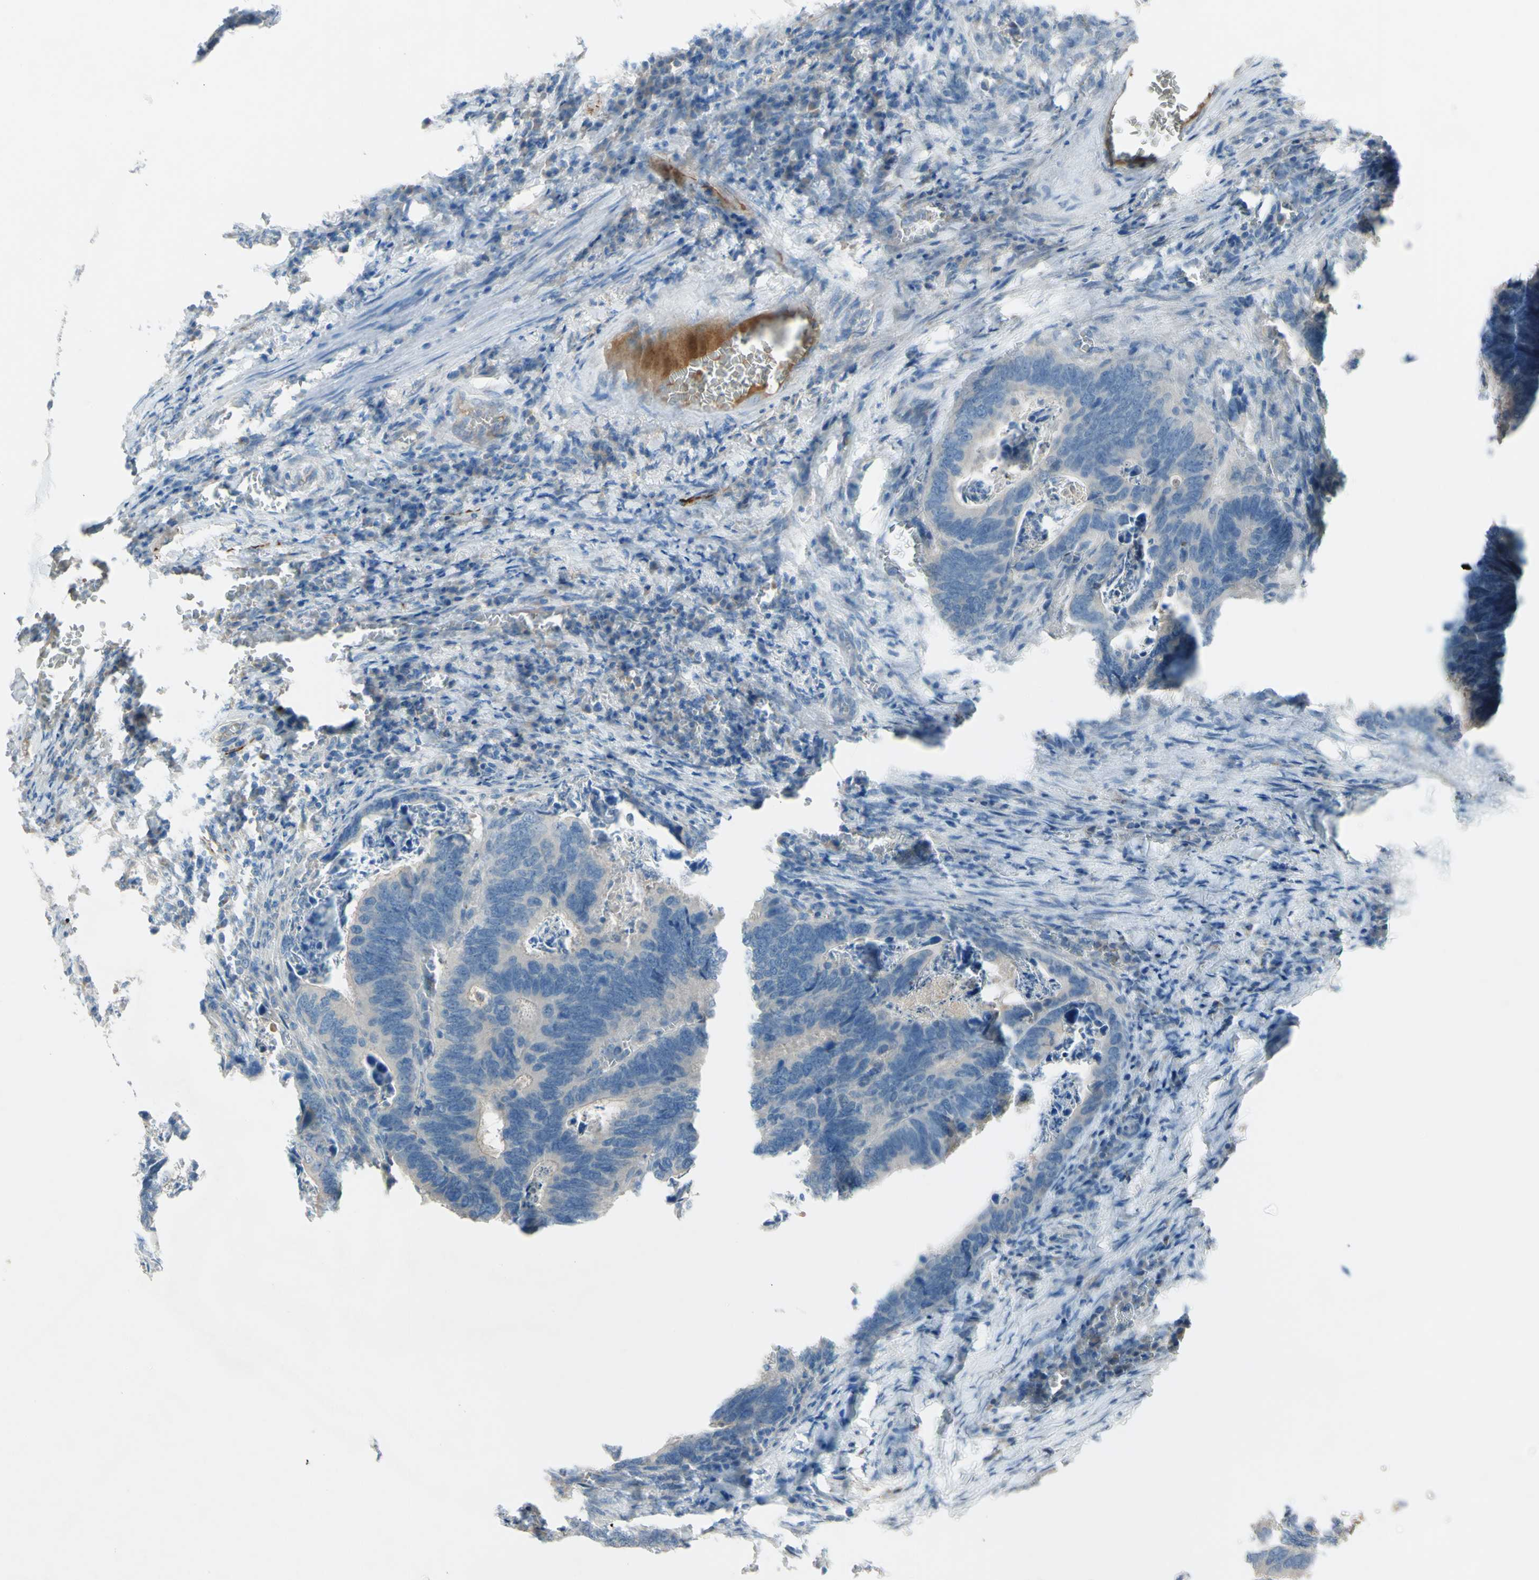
{"staining": {"intensity": "negative", "quantity": "none", "location": "none"}, "tissue": "colorectal cancer", "cell_type": "Tumor cells", "image_type": "cancer", "snomed": [{"axis": "morphology", "description": "Adenocarcinoma, NOS"}, {"axis": "topography", "description": "Colon"}], "caption": "IHC photomicrograph of neoplastic tissue: human colorectal cancer stained with DAB demonstrates no significant protein positivity in tumor cells. Nuclei are stained in blue.", "gene": "ATRN", "patient": {"sex": "male", "age": 72}}